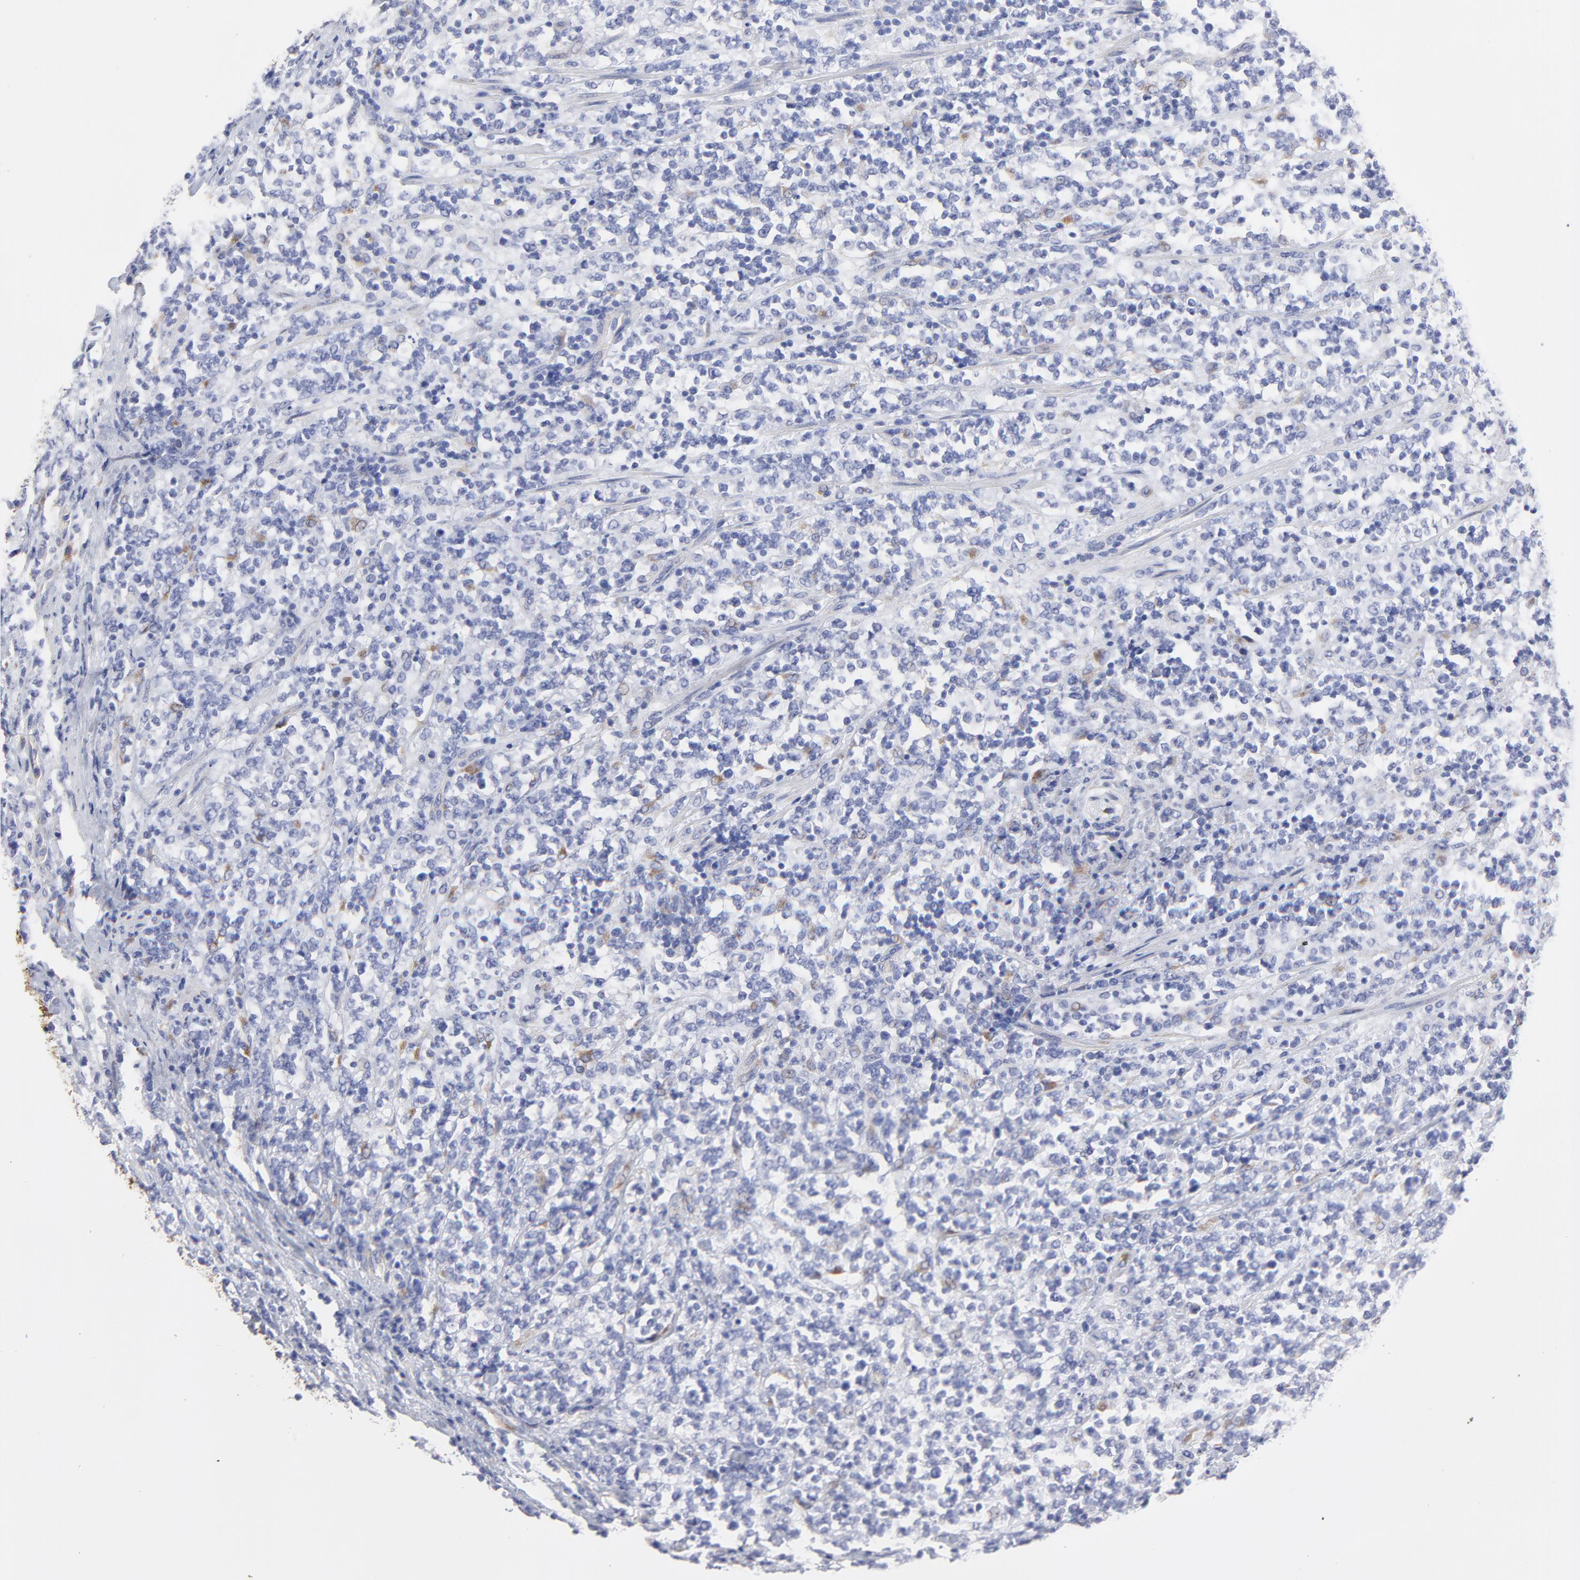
{"staining": {"intensity": "negative", "quantity": "none", "location": "none"}, "tissue": "lymphoma", "cell_type": "Tumor cells", "image_type": "cancer", "snomed": [{"axis": "morphology", "description": "Malignant lymphoma, non-Hodgkin's type, High grade"}, {"axis": "topography", "description": "Soft tissue"}], "caption": "This is a image of immunohistochemistry staining of malignant lymphoma, non-Hodgkin's type (high-grade), which shows no staining in tumor cells.", "gene": "DUSP9", "patient": {"sex": "male", "age": 18}}